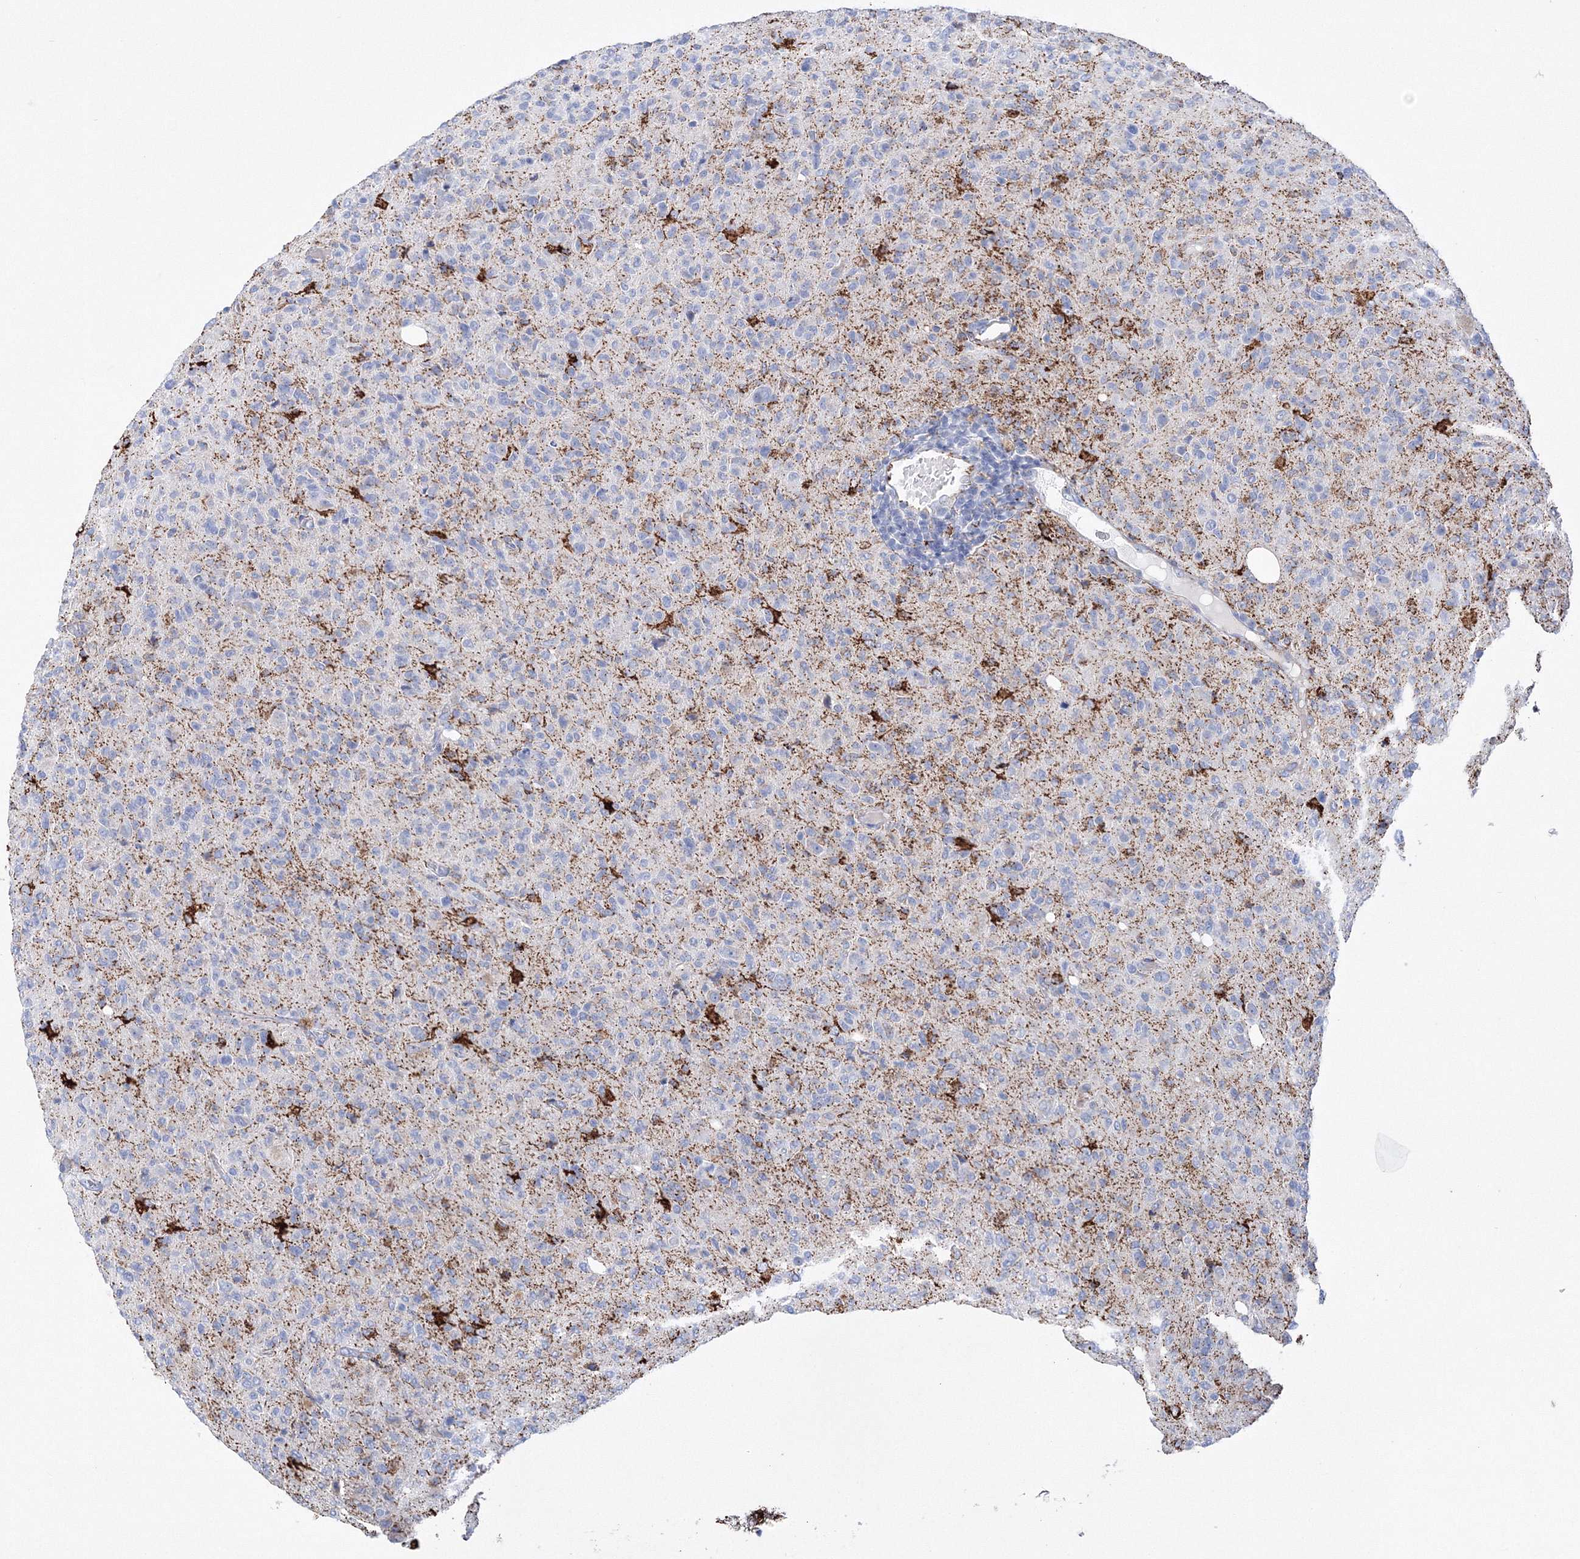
{"staining": {"intensity": "negative", "quantity": "none", "location": "none"}, "tissue": "glioma", "cell_type": "Tumor cells", "image_type": "cancer", "snomed": [{"axis": "morphology", "description": "Glioma, malignant, High grade"}, {"axis": "topography", "description": "Brain"}], "caption": "Tumor cells show no significant expression in glioma.", "gene": "MERTK", "patient": {"sex": "female", "age": 57}}